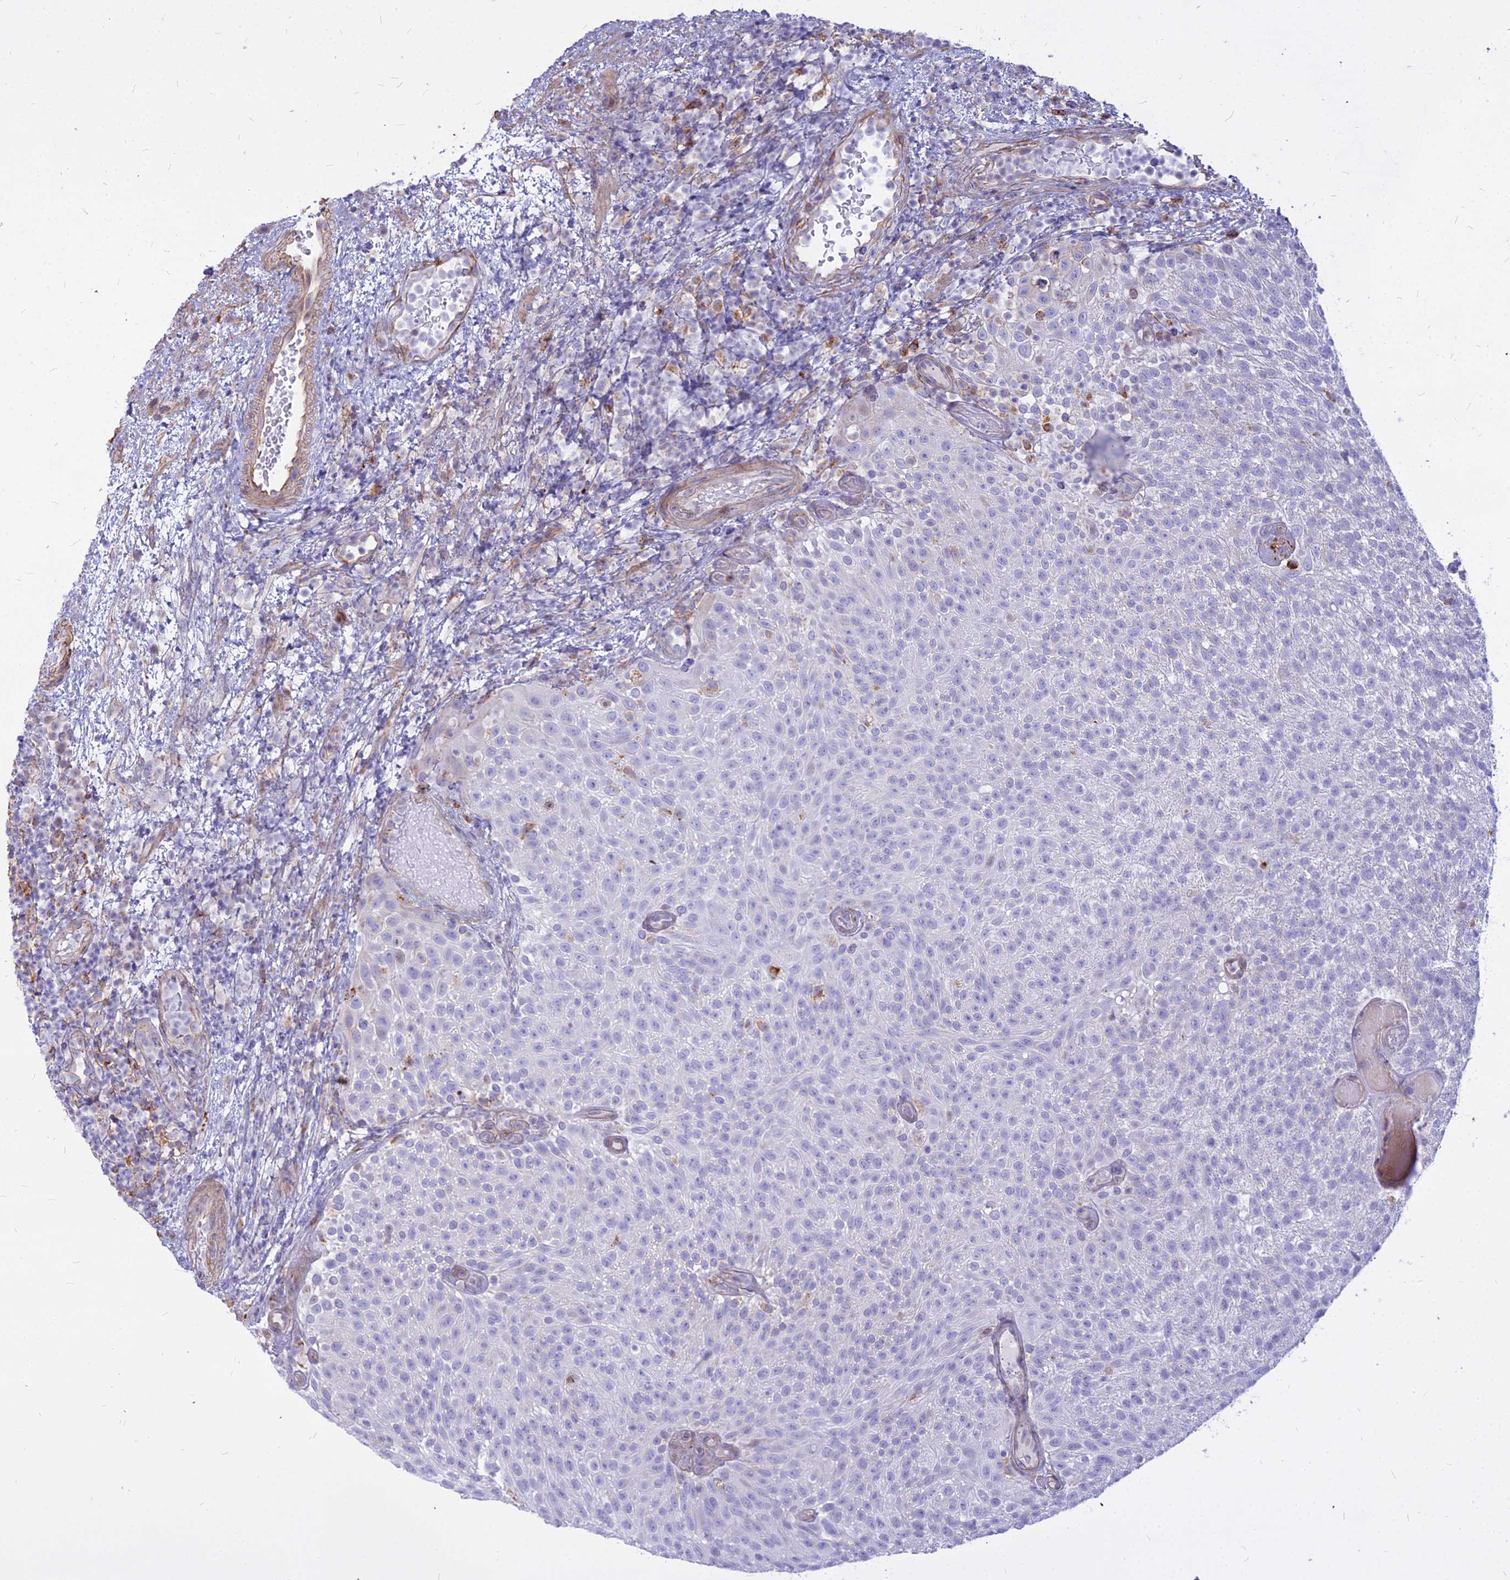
{"staining": {"intensity": "negative", "quantity": "none", "location": "none"}, "tissue": "urothelial cancer", "cell_type": "Tumor cells", "image_type": "cancer", "snomed": [{"axis": "morphology", "description": "Urothelial carcinoma, Low grade"}, {"axis": "topography", "description": "Urinary bladder"}], "caption": "An IHC image of low-grade urothelial carcinoma is shown. There is no staining in tumor cells of low-grade urothelial carcinoma.", "gene": "ALG10", "patient": {"sex": "male", "age": 78}}